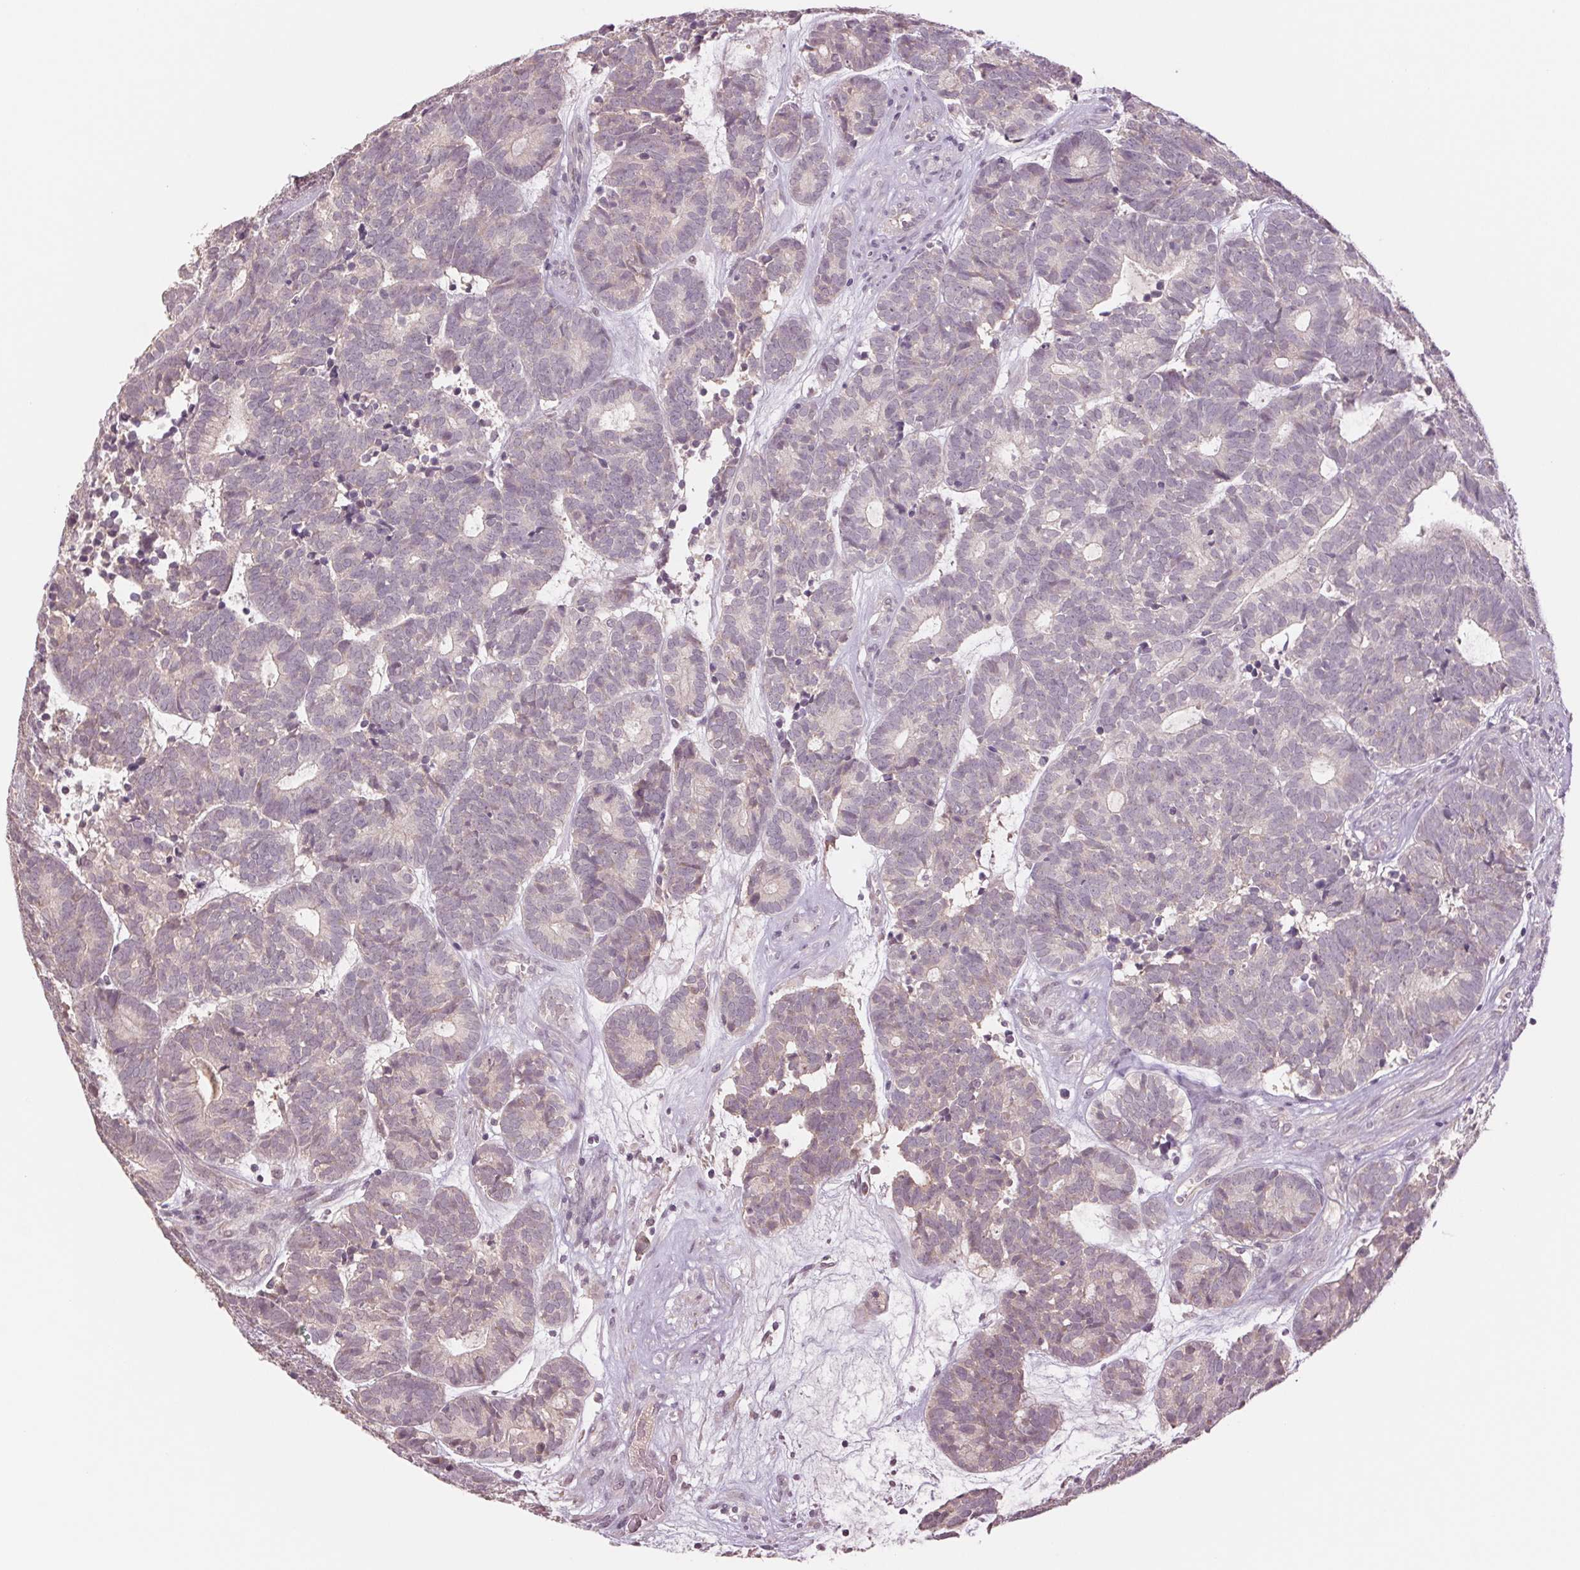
{"staining": {"intensity": "negative", "quantity": "none", "location": "none"}, "tissue": "head and neck cancer", "cell_type": "Tumor cells", "image_type": "cancer", "snomed": [{"axis": "morphology", "description": "Adenocarcinoma, NOS"}, {"axis": "topography", "description": "Head-Neck"}], "caption": "DAB immunohistochemical staining of head and neck cancer (adenocarcinoma) shows no significant positivity in tumor cells.", "gene": "PPIA", "patient": {"sex": "female", "age": 81}}